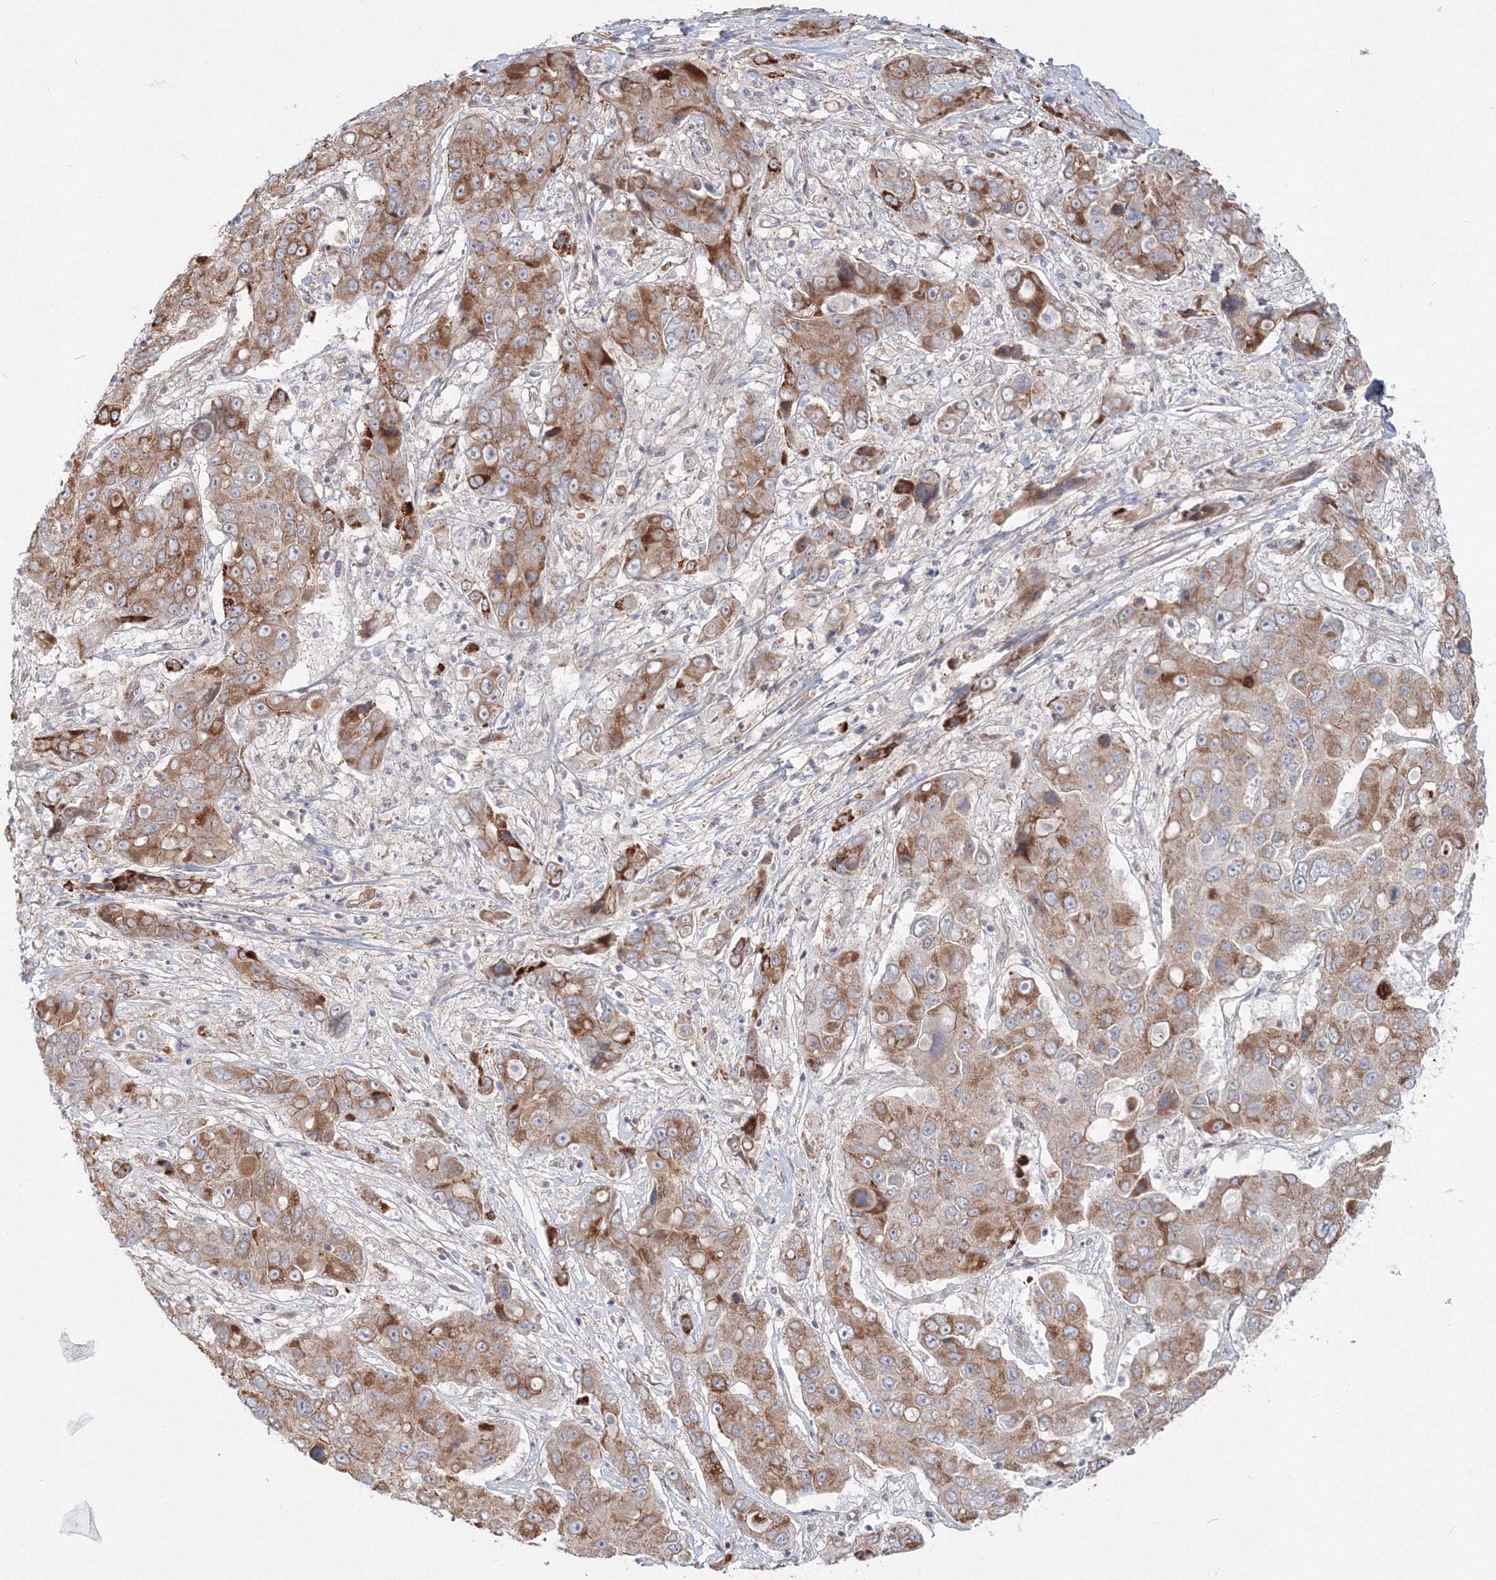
{"staining": {"intensity": "moderate", "quantity": ">75%", "location": "cytoplasmic/membranous"}, "tissue": "liver cancer", "cell_type": "Tumor cells", "image_type": "cancer", "snomed": [{"axis": "morphology", "description": "Cholangiocarcinoma"}, {"axis": "topography", "description": "Liver"}], "caption": "Immunohistochemistry (DAB (3,3'-diaminobenzidine)) staining of liver cancer (cholangiocarcinoma) reveals moderate cytoplasmic/membranous protein expression in about >75% of tumor cells.", "gene": "SH3PXD2A", "patient": {"sex": "male", "age": 67}}